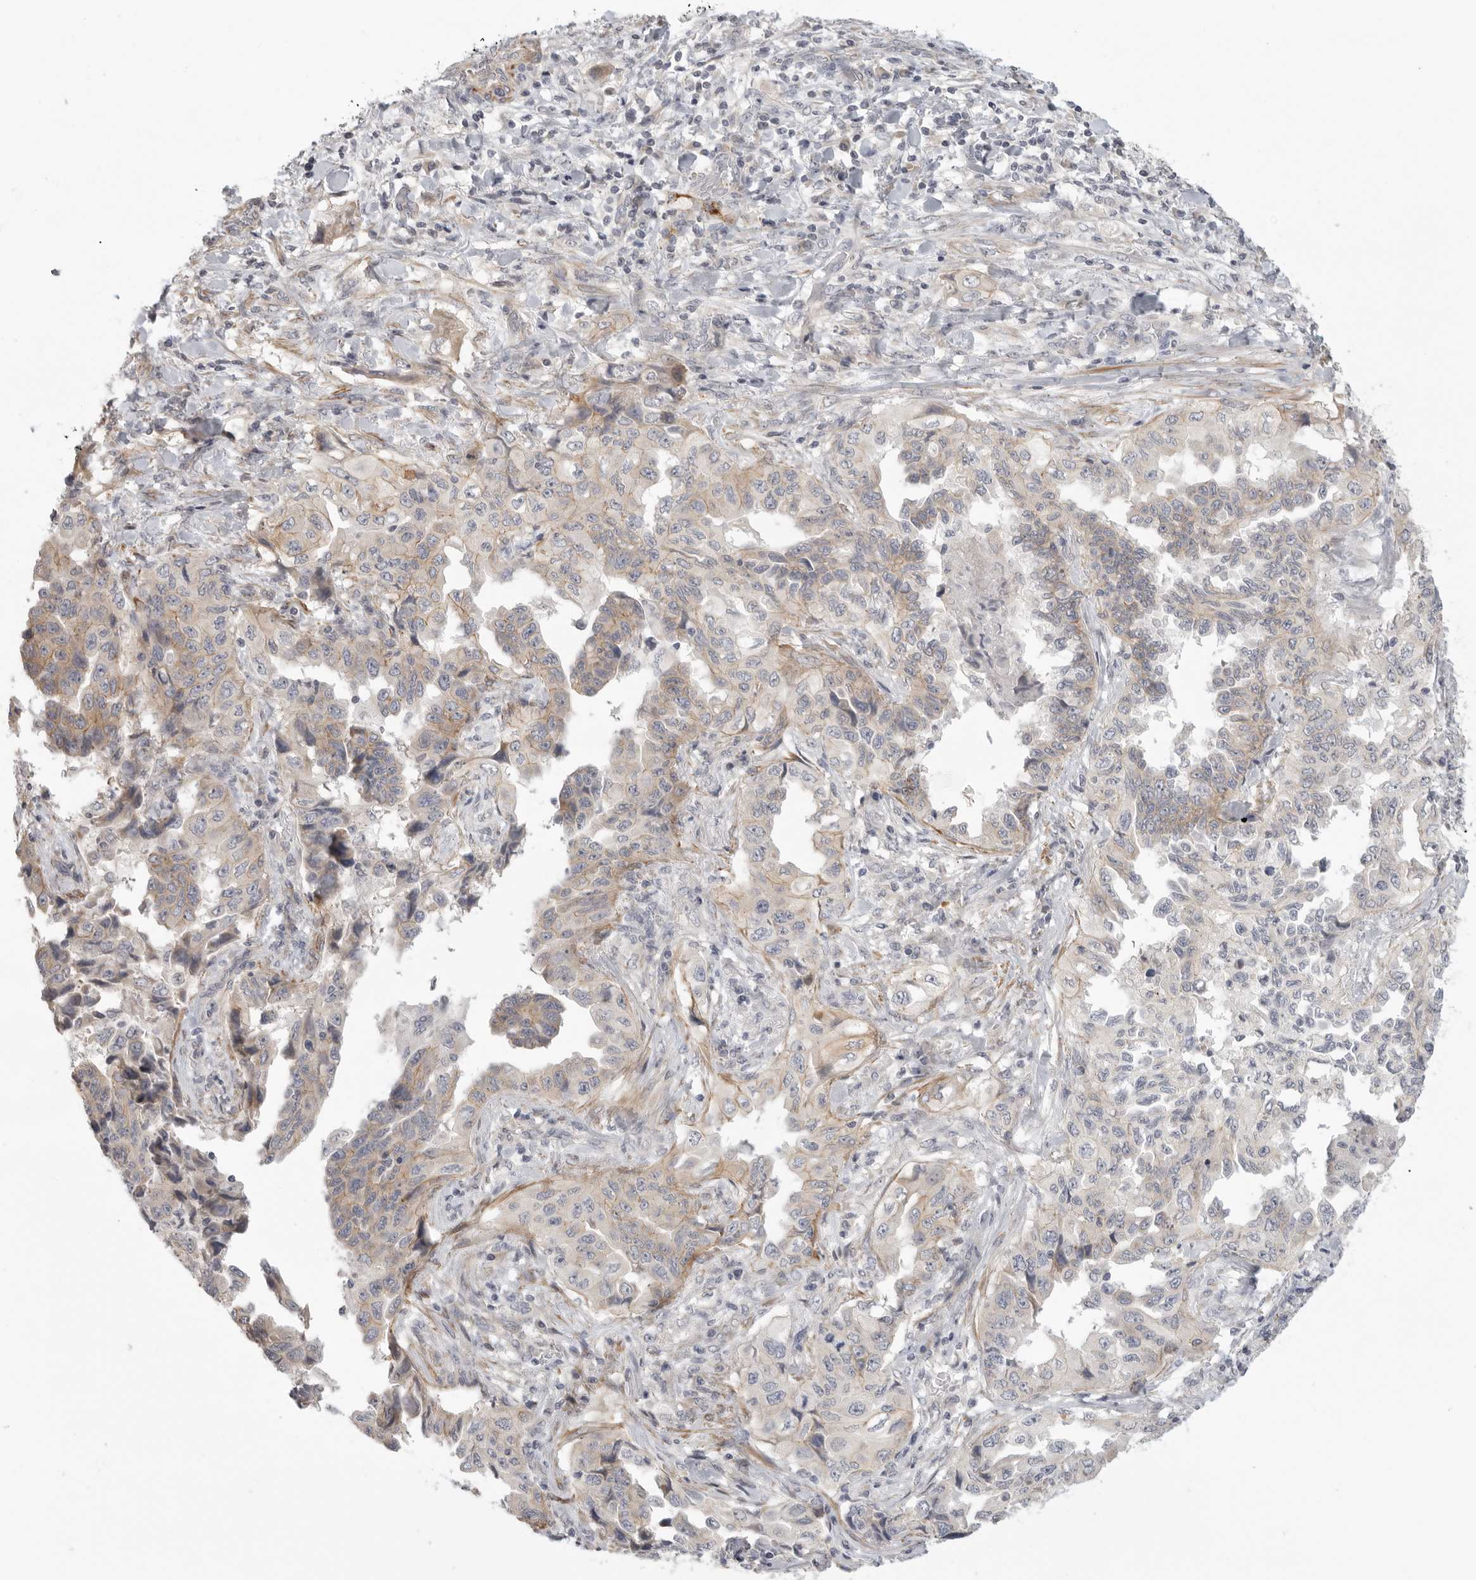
{"staining": {"intensity": "weak", "quantity": "<25%", "location": "cytoplasmic/membranous"}, "tissue": "lung cancer", "cell_type": "Tumor cells", "image_type": "cancer", "snomed": [{"axis": "morphology", "description": "Adenocarcinoma, NOS"}, {"axis": "topography", "description": "Lung"}], "caption": "Image shows no protein staining in tumor cells of adenocarcinoma (lung) tissue.", "gene": "STAB2", "patient": {"sex": "female", "age": 51}}